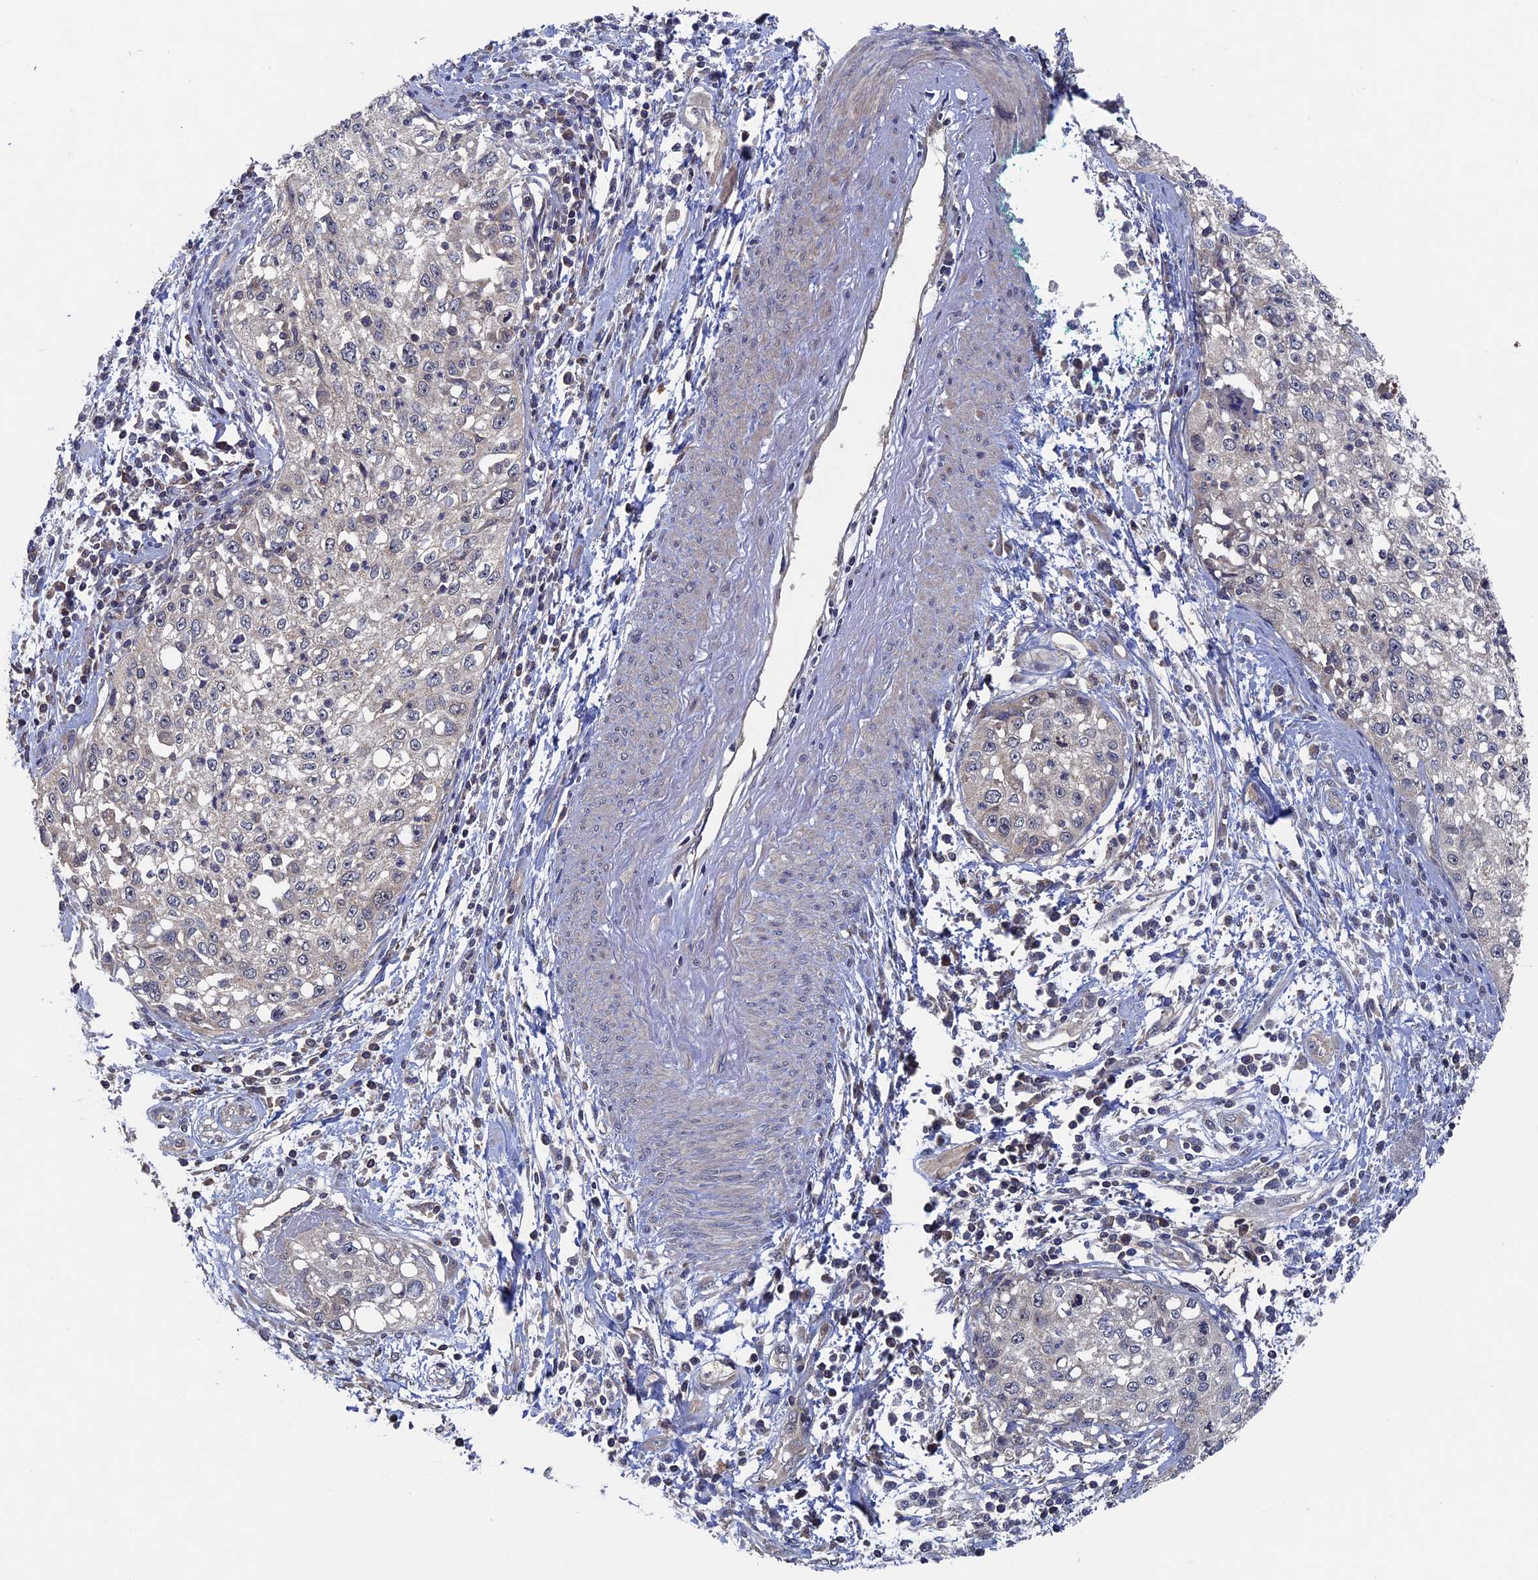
{"staining": {"intensity": "negative", "quantity": "none", "location": "none"}, "tissue": "cervical cancer", "cell_type": "Tumor cells", "image_type": "cancer", "snomed": [{"axis": "morphology", "description": "Squamous cell carcinoma, NOS"}, {"axis": "topography", "description": "Cervix"}], "caption": "Protein analysis of cervical squamous cell carcinoma displays no significant expression in tumor cells.", "gene": "RAB15", "patient": {"sex": "female", "age": 57}}